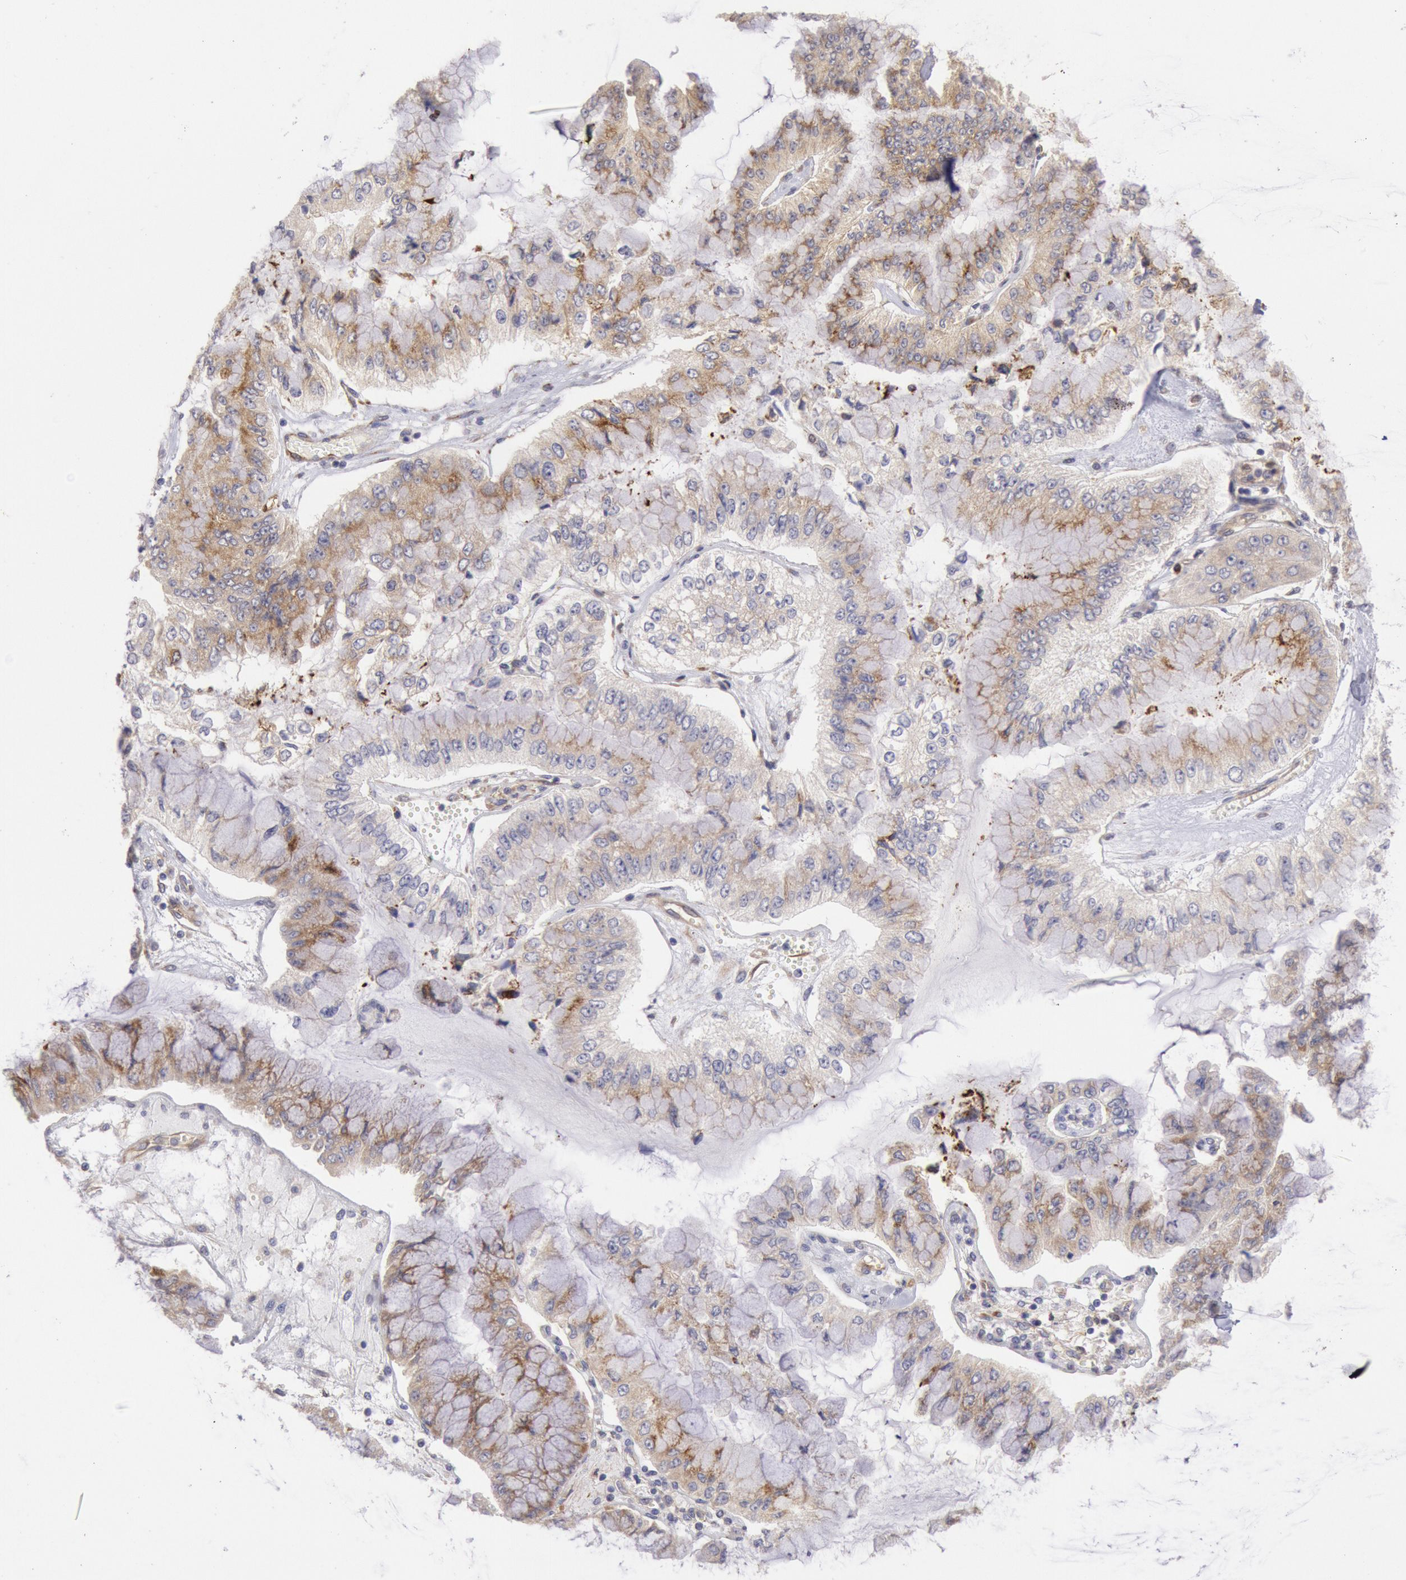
{"staining": {"intensity": "weak", "quantity": "25%-75%", "location": "cytoplasmic/membranous"}, "tissue": "liver cancer", "cell_type": "Tumor cells", "image_type": "cancer", "snomed": [{"axis": "morphology", "description": "Cholangiocarcinoma"}, {"axis": "topography", "description": "Liver"}], "caption": "Cholangiocarcinoma (liver) was stained to show a protein in brown. There is low levels of weak cytoplasmic/membranous positivity in approximately 25%-75% of tumor cells. Nuclei are stained in blue.", "gene": "RNF139", "patient": {"sex": "female", "age": 79}}